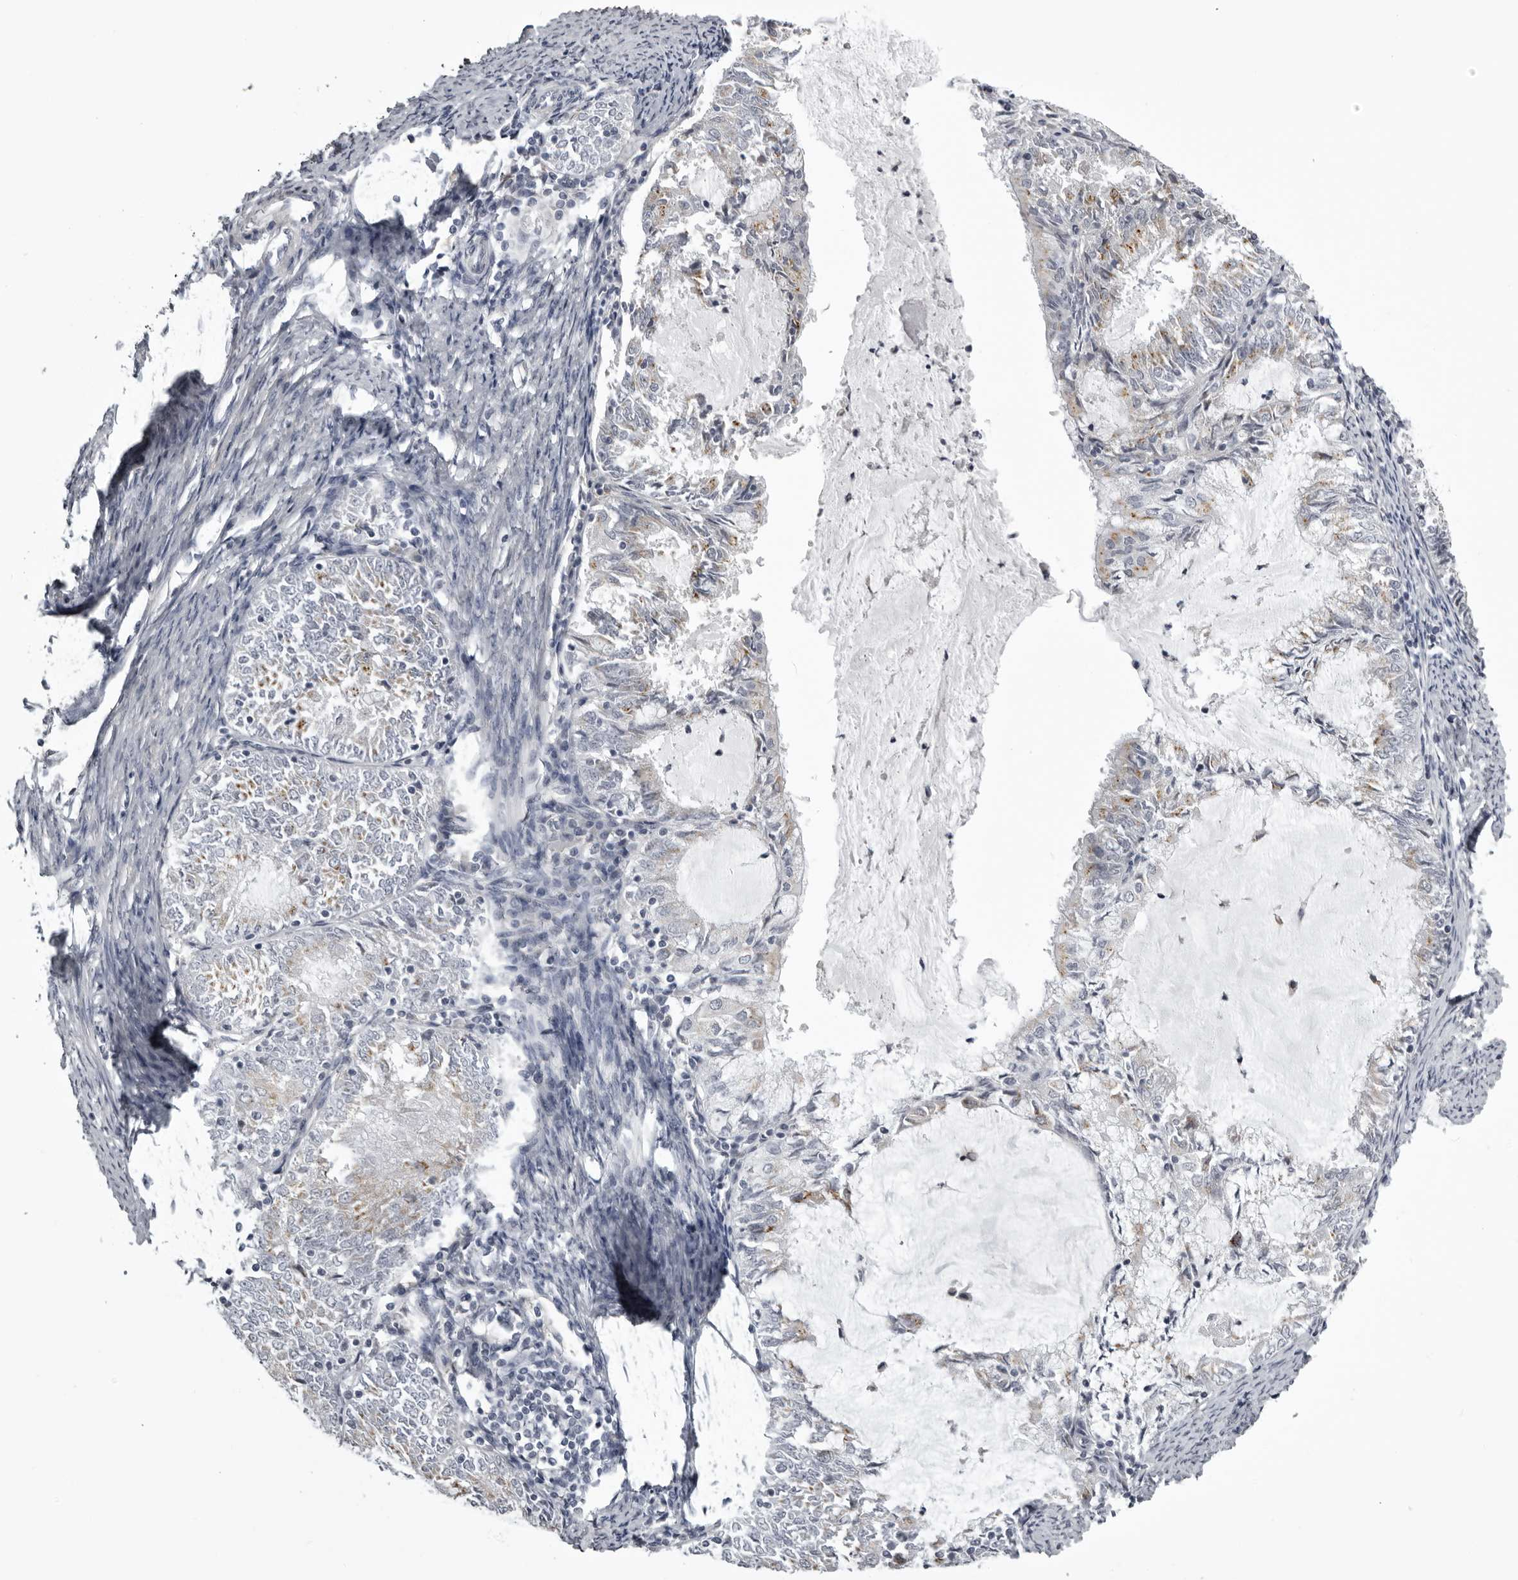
{"staining": {"intensity": "weak", "quantity": "25%-75%", "location": "cytoplasmic/membranous"}, "tissue": "endometrial cancer", "cell_type": "Tumor cells", "image_type": "cancer", "snomed": [{"axis": "morphology", "description": "Adenocarcinoma, NOS"}, {"axis": "topography", "description": "Endometrium"}], "caption": "IHC staining of endometrial cancer, which demonstrates low levels of weak cytoplasmic/membranous staining in about 25%-75% of tumor cells indicating weak cytoplasmic/membranous protein expression. The staining was performed using DAB (brown) for protein detection and nuclei were counterstained in hematoxylin (blue).", "gene": "NCEH1", "patient": {"sex": "female", "age": 57}}